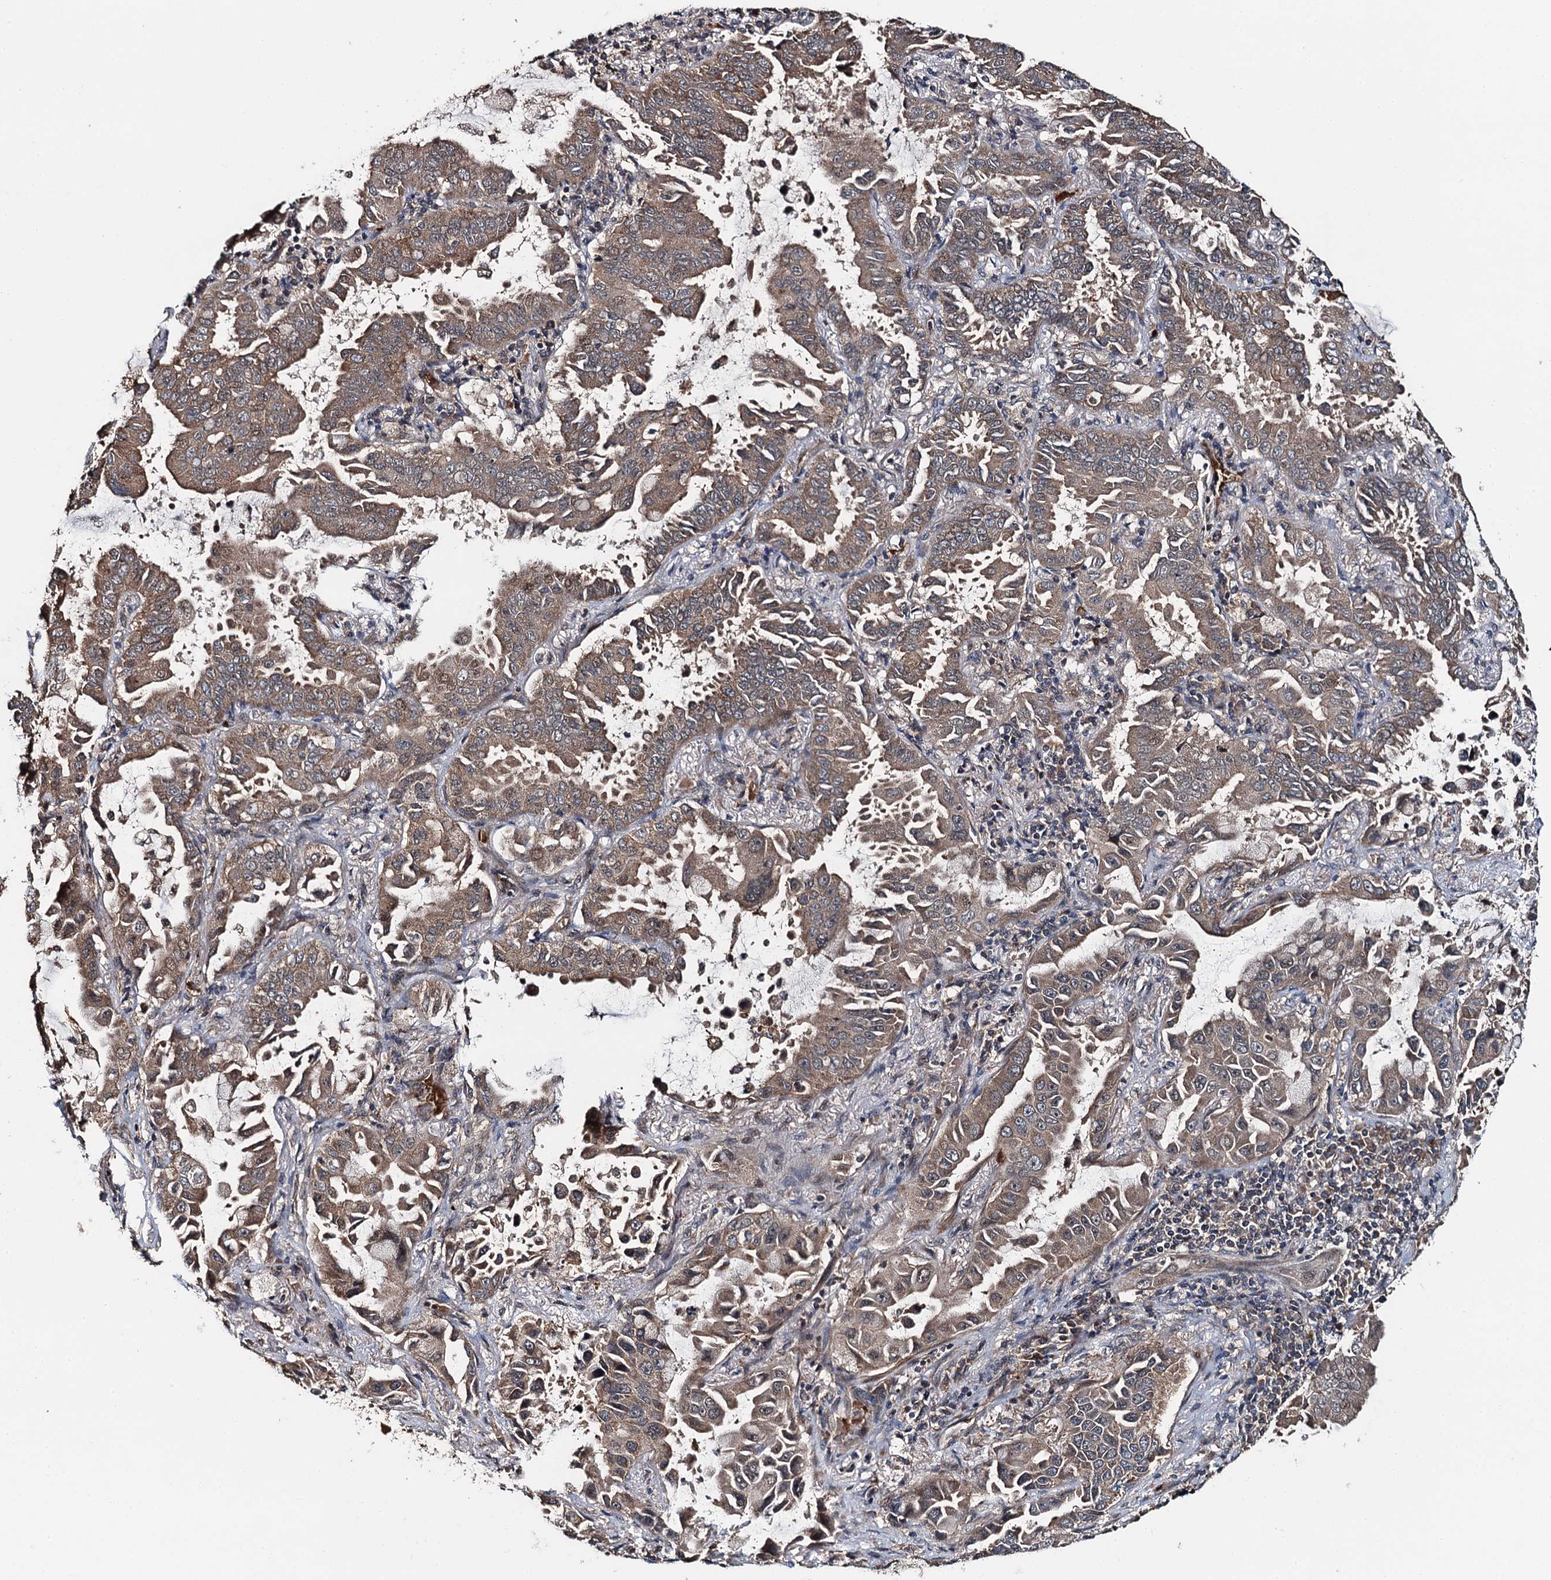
{"staining": {"intensity": "moderate", "quantity": ">75%", "location": "cytoplasmic/membranous"}, "tissue": "lung cancer", "cell_type": "Tumor cells", "image_type": "cancer", "snomed": [{"axis": "morphology", "description": "Adenocarcinoma, NOS"}, {"axis": "topography", "description": "Lung"}], "caption": "Immunohistochemistry (IHC) (DAB) staining of human adenocarcinoma (lung) exhibits moderate cytoplasmic/membranous protein staining in about >75% of tumor cells.", "gene": "SNX32", "patient": {"sex": "male", "age": 64}}